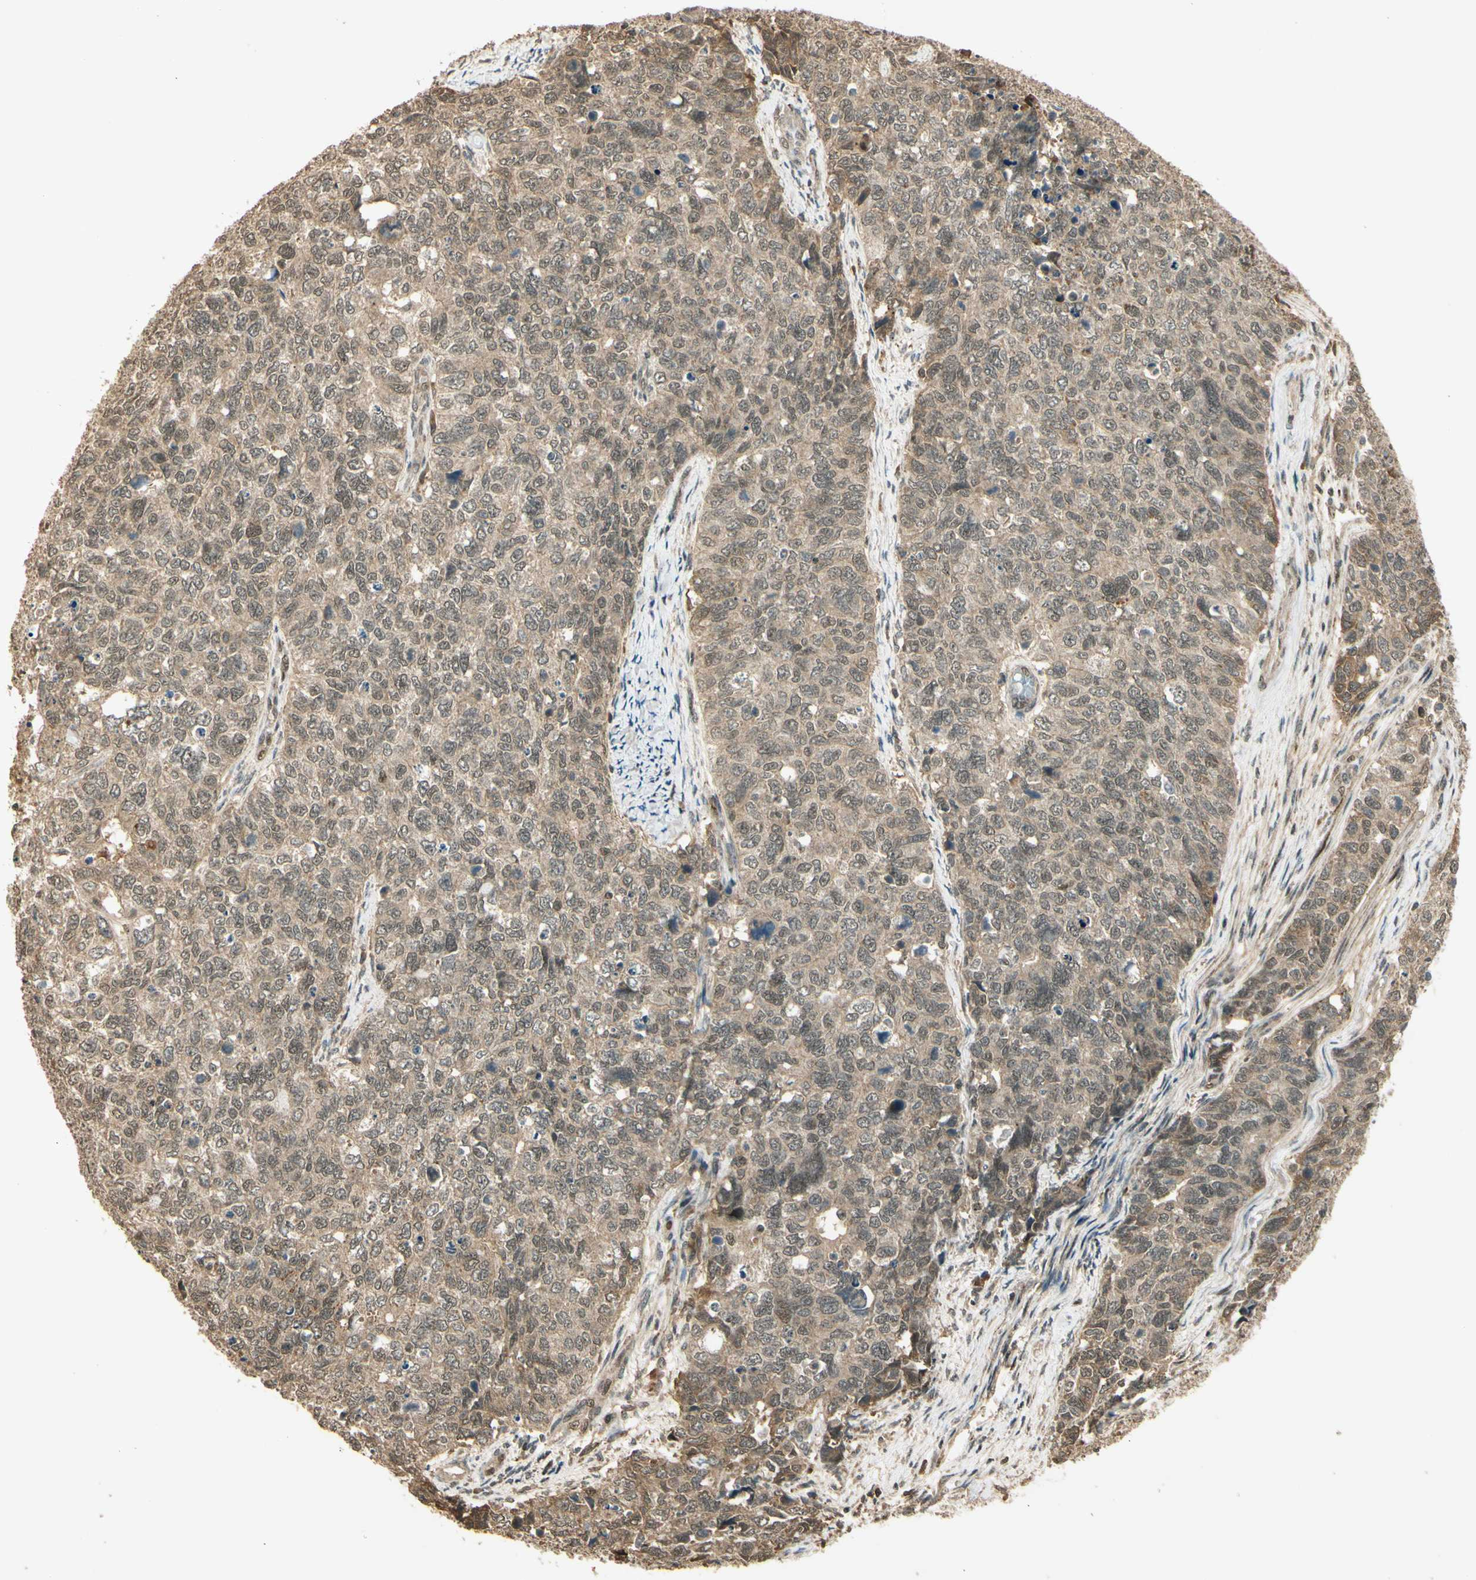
{"staining": {"intensity": "weak", "quantity": ">75%", "location": "cytoplasmic/membranous,nuclear"}, "tissue": "cervical cancer", "cell_type": "Tumor cells", "image_type": "cancer", "snomed": [{"axis": "morphology", "description": "Squamous cell carcinoma, NOS"}, {"axis": "topography", "description": "Cervix"}], "caption": "This micrograph demonstrates IHC staining of cervical squamous cell carcinoma, with low weak cytoplasmic/membranous and nuclear staining in approximately >75% of tumor cells.", "gene": "GMEB2", "patient": {"sex": "female", "age": 63}}